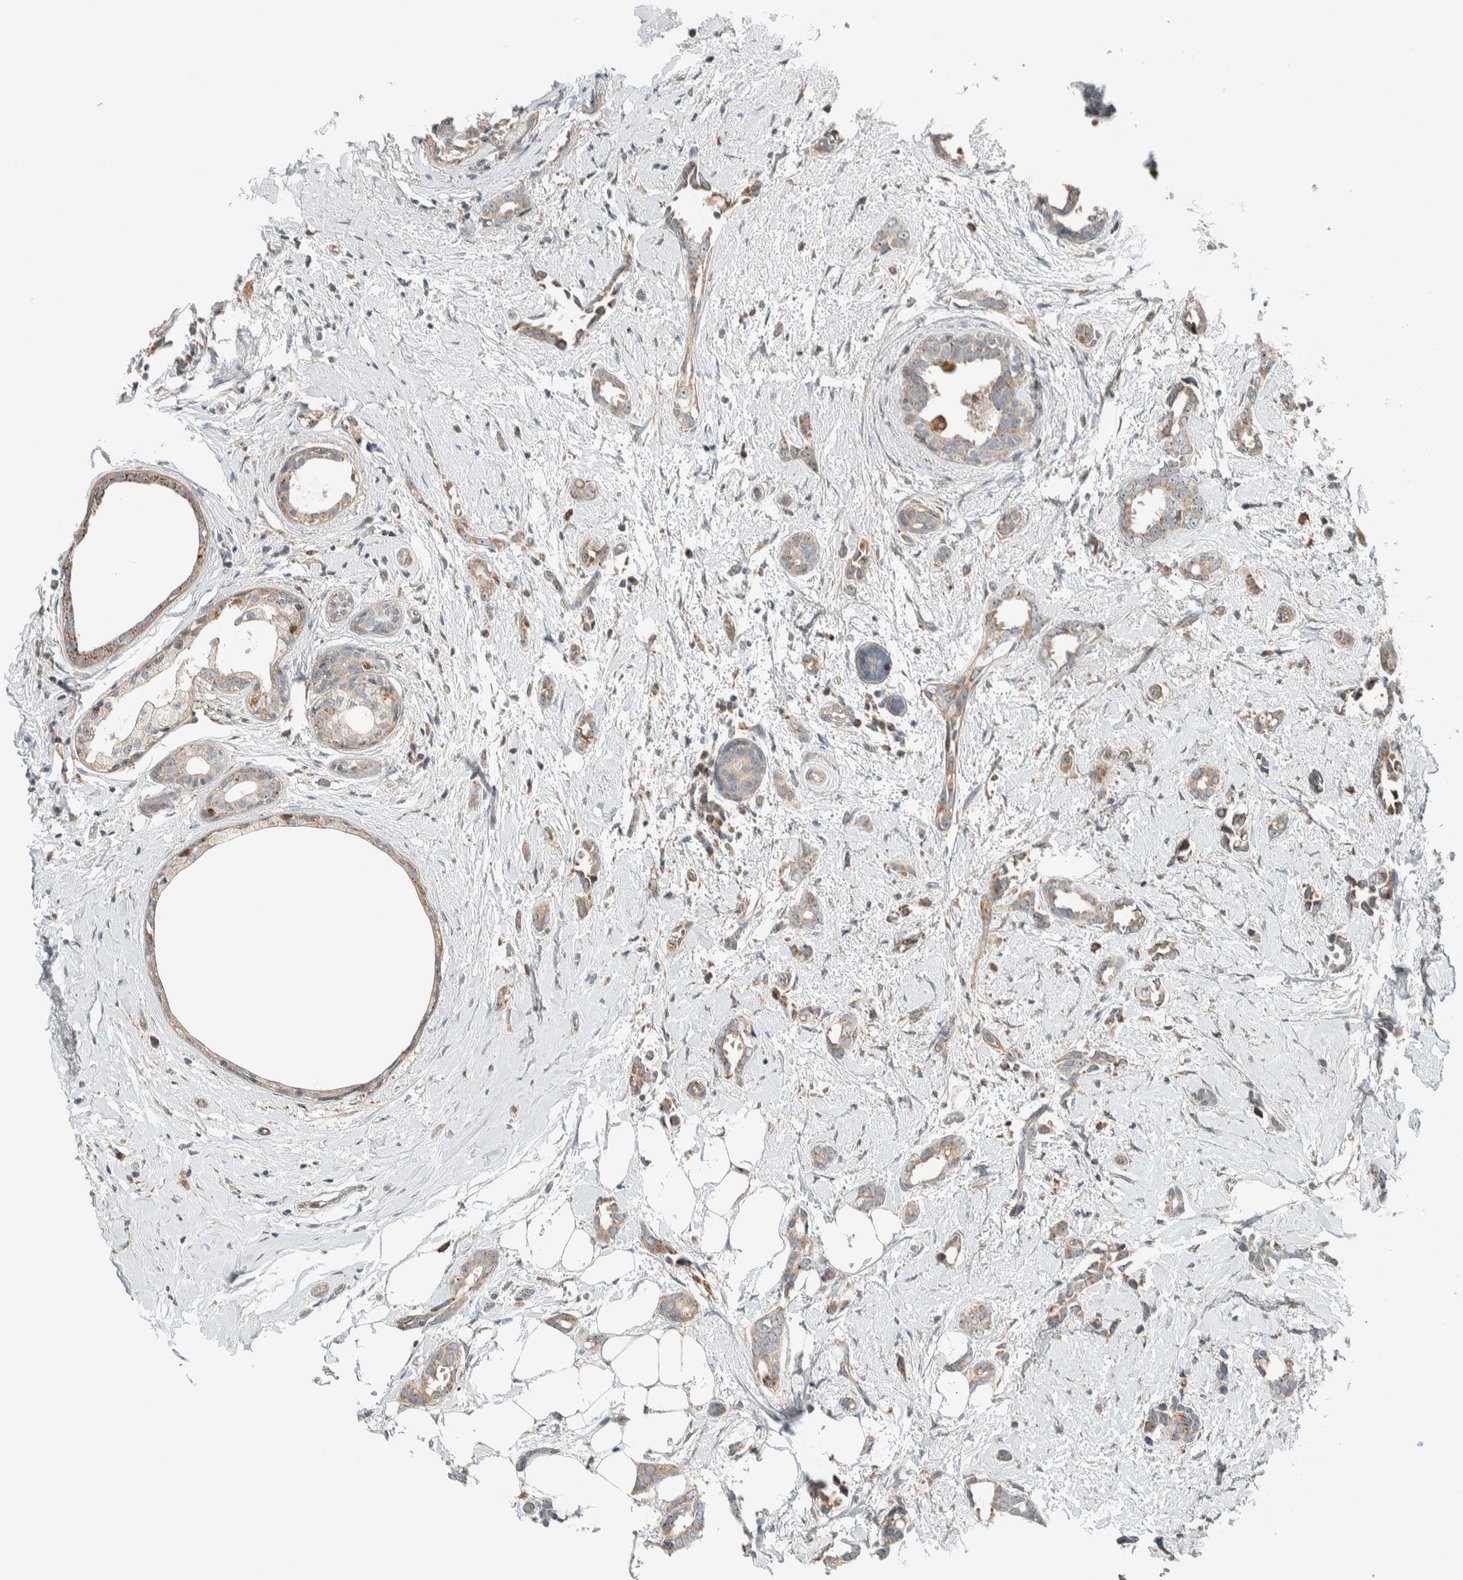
{"staining": {"intensity": "weak", "quantity": ">75%", "location": "cytoplasmic/membranous"}, "tissue": "breast cancer", "cell_type": "Tumor cells", "image_type": "cancer", "snomed": [{"axis": "morphology", "description": "Duct carcinoma"}, {"axis": "topography", "description": "Breast"}], "caption": "Immunohistochemistry (IHC) micrograph of human breast intraductal carcinoma stained for a protein (brown), which reveals low levels of weak cytoplasmic/membranous expression in approximately >75% of tumor cells.", "gene": "SLFN12L", "patient": {"sex": "female", "age": 55}}